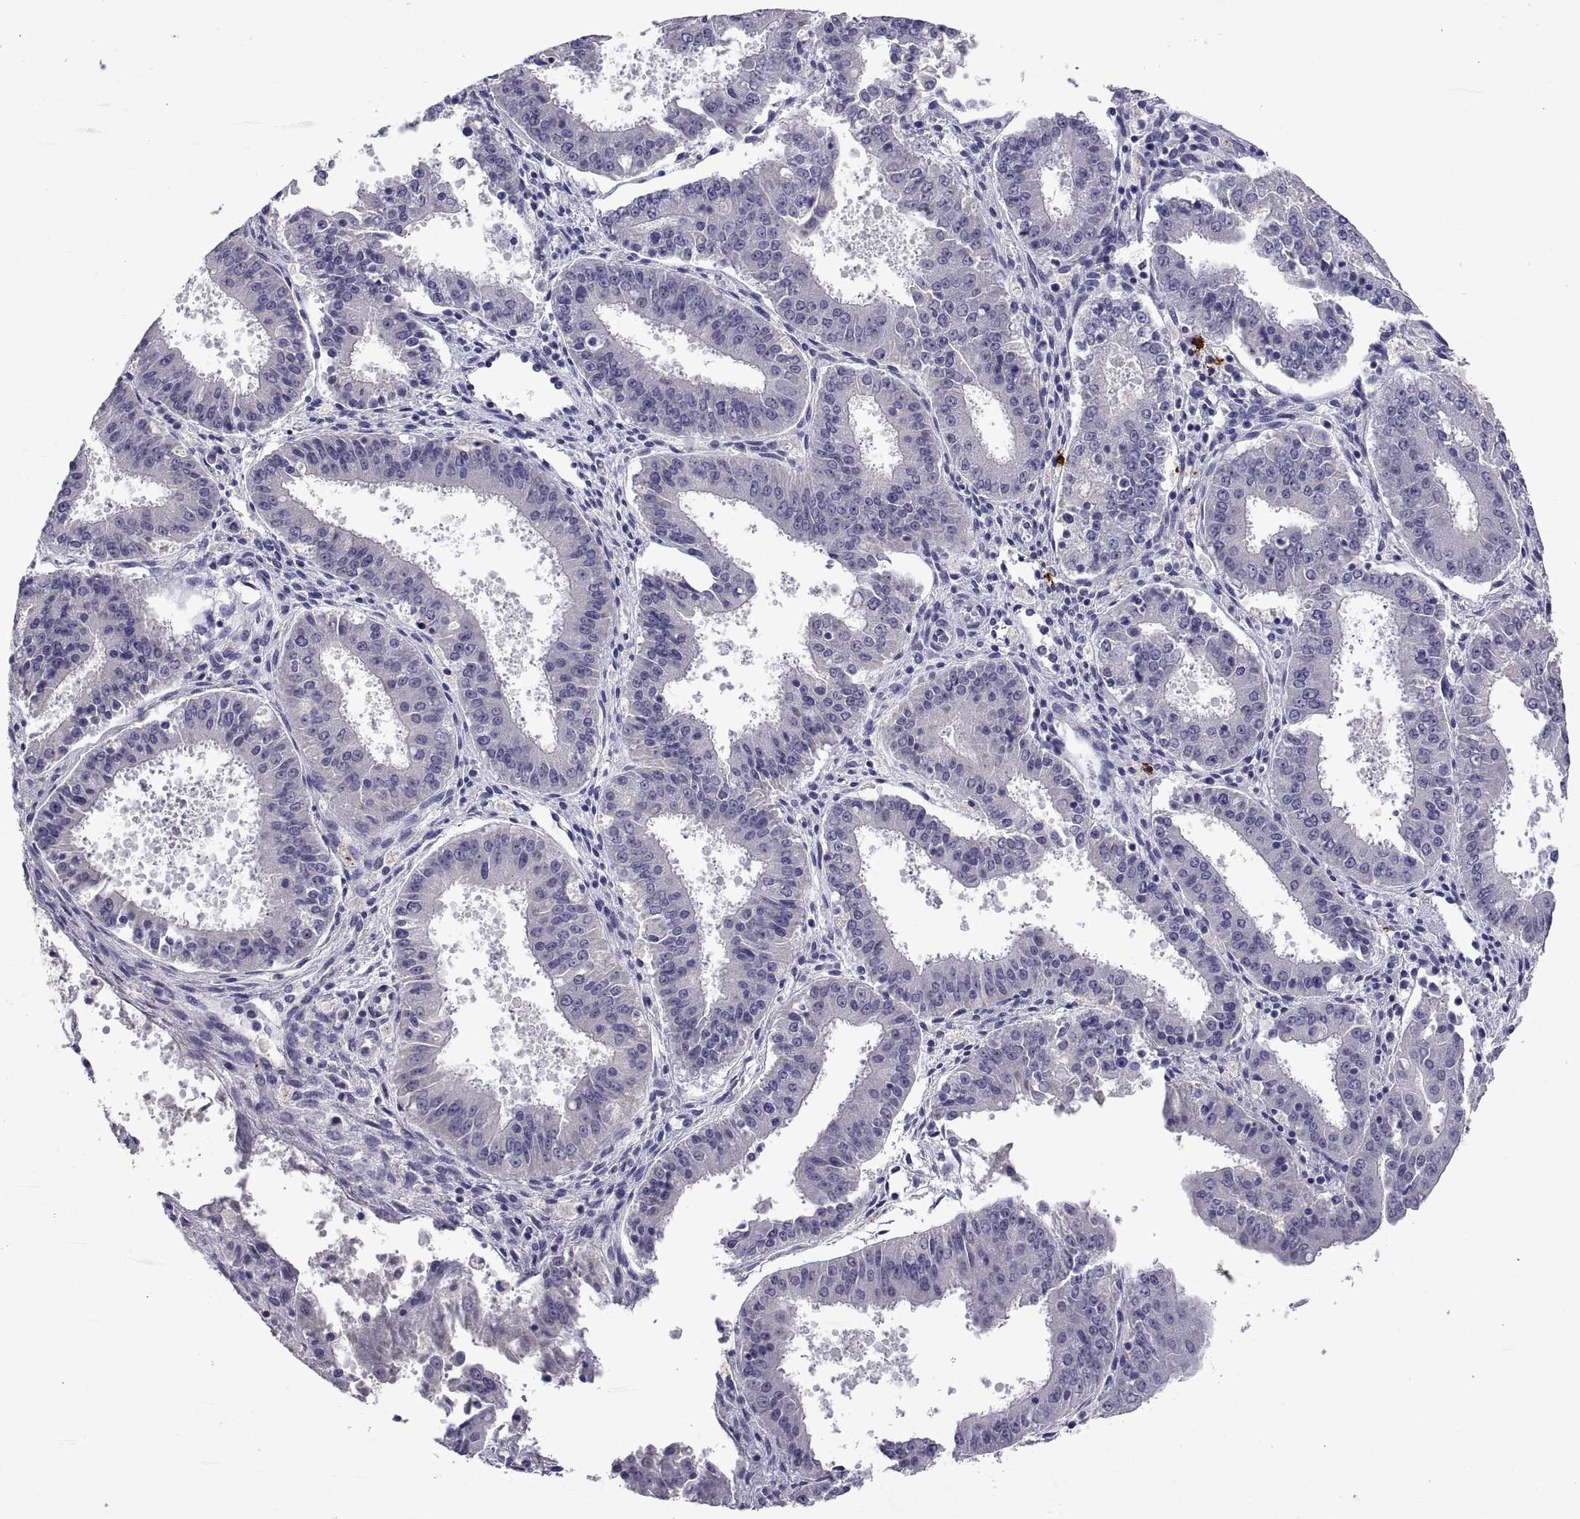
{"staining": {"intensity": "negative", "quantity": "none", "location": "none"}, "tissue": "ovarian cancer", "cell_type": "Tumor cells", "image_type": "cancer", "snomed": [{"axis": "morphology", "description": "Carcinoma, endometroid"}, {"axis": "topography", "description": "Ovary"}], "caption": "Photomicrograph shows no significant protein staining in tumor cells of endometroid carcinoma (ovarian).", "gene": "MS4A1", "patient": {"sex": "female", "age": 42}}